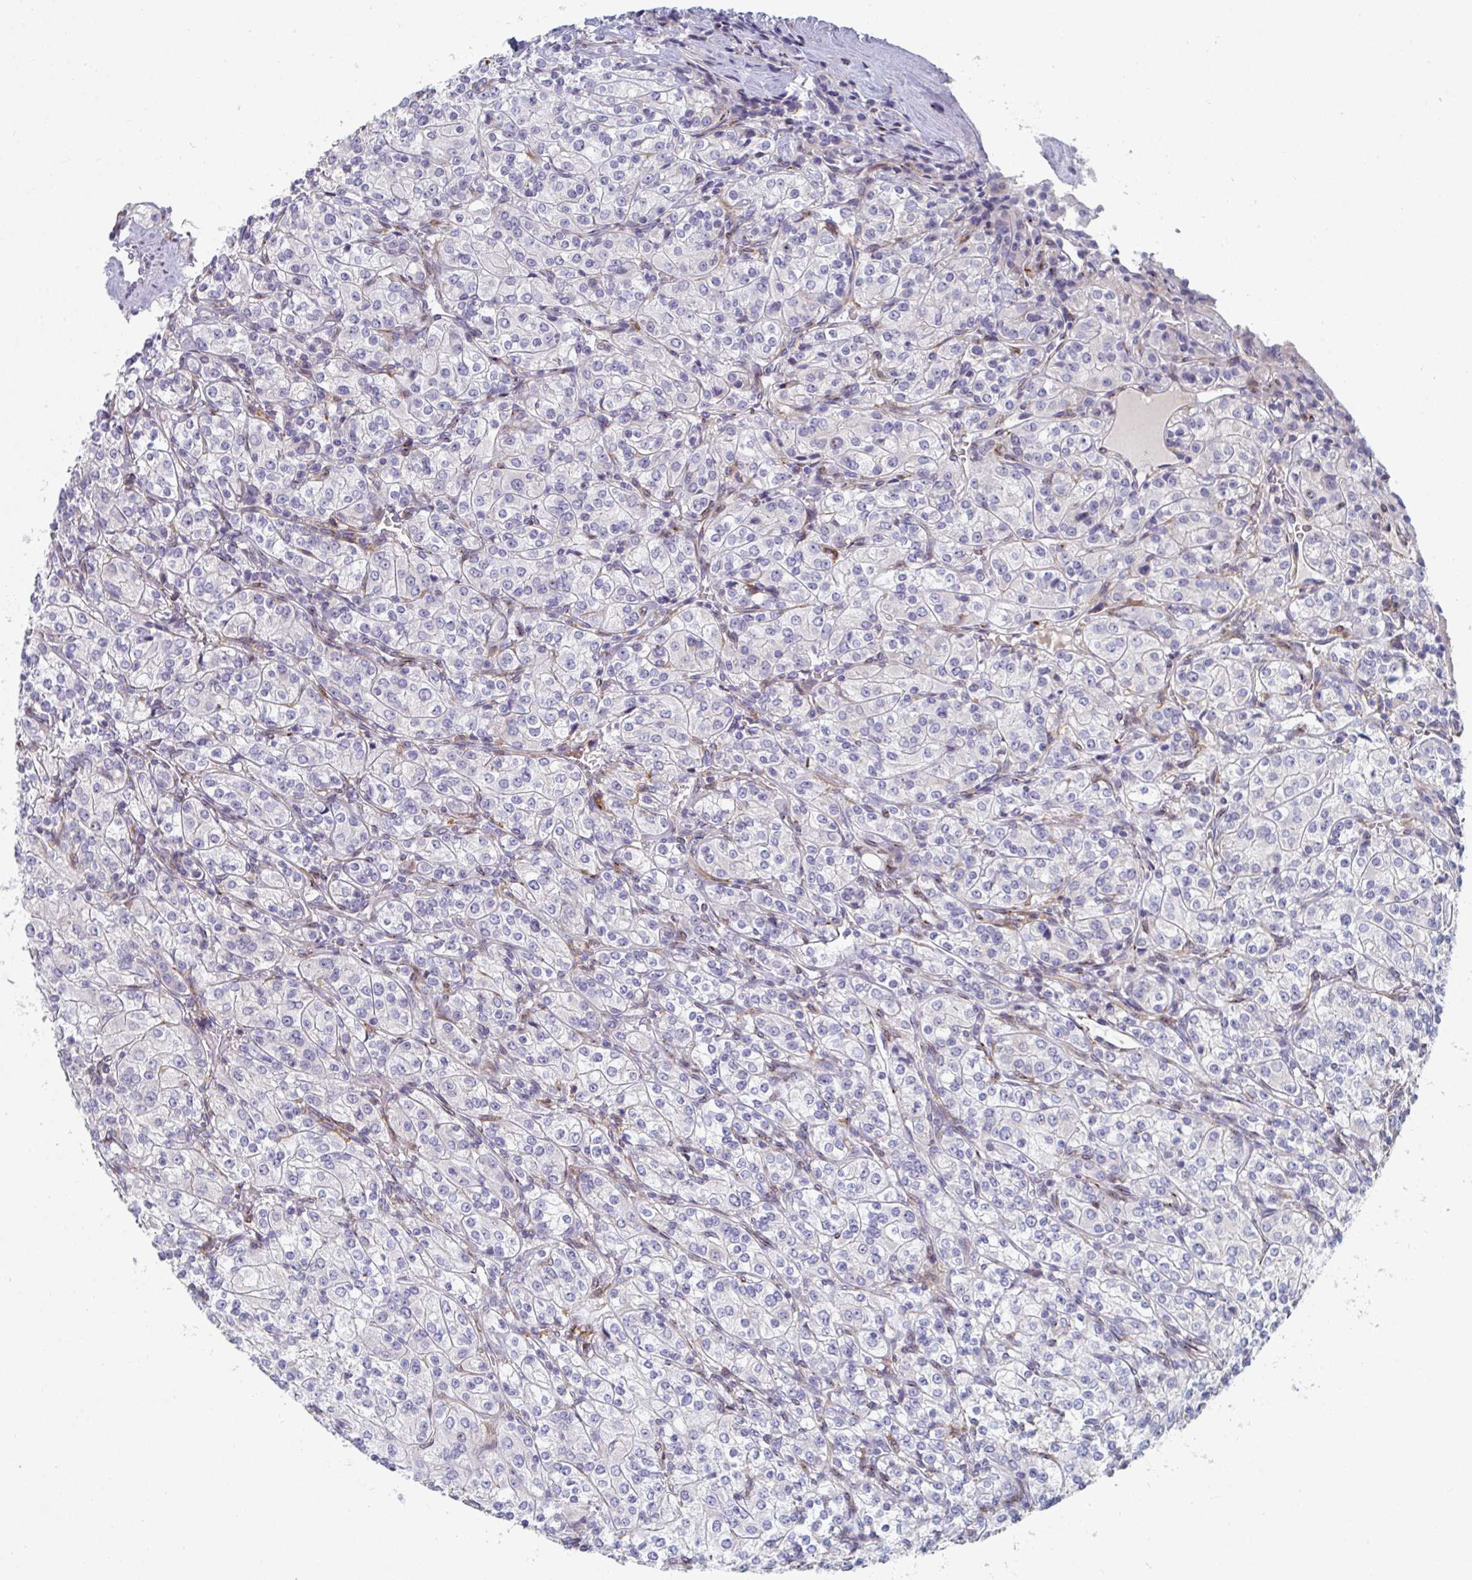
{"staining": {"intensity": "negative", "quantity": "none", "location": "none"}, "tissue": "renal cancer", "cell_type": "Tumor cells", "image_type": "cancer", "snomed": [{"axis": "morphology", "description": "Adenocarcinoma, NOS"}, {"axis": "topography", "description": "Kidney"}], "caption": "IHC photomicrograph of human renal adenocarcinoma stained for a protein (brown), which exhibits no expression in tumor cells.", "gene": "PSMG1", "patient": {"sex": "male", "age": 77}}